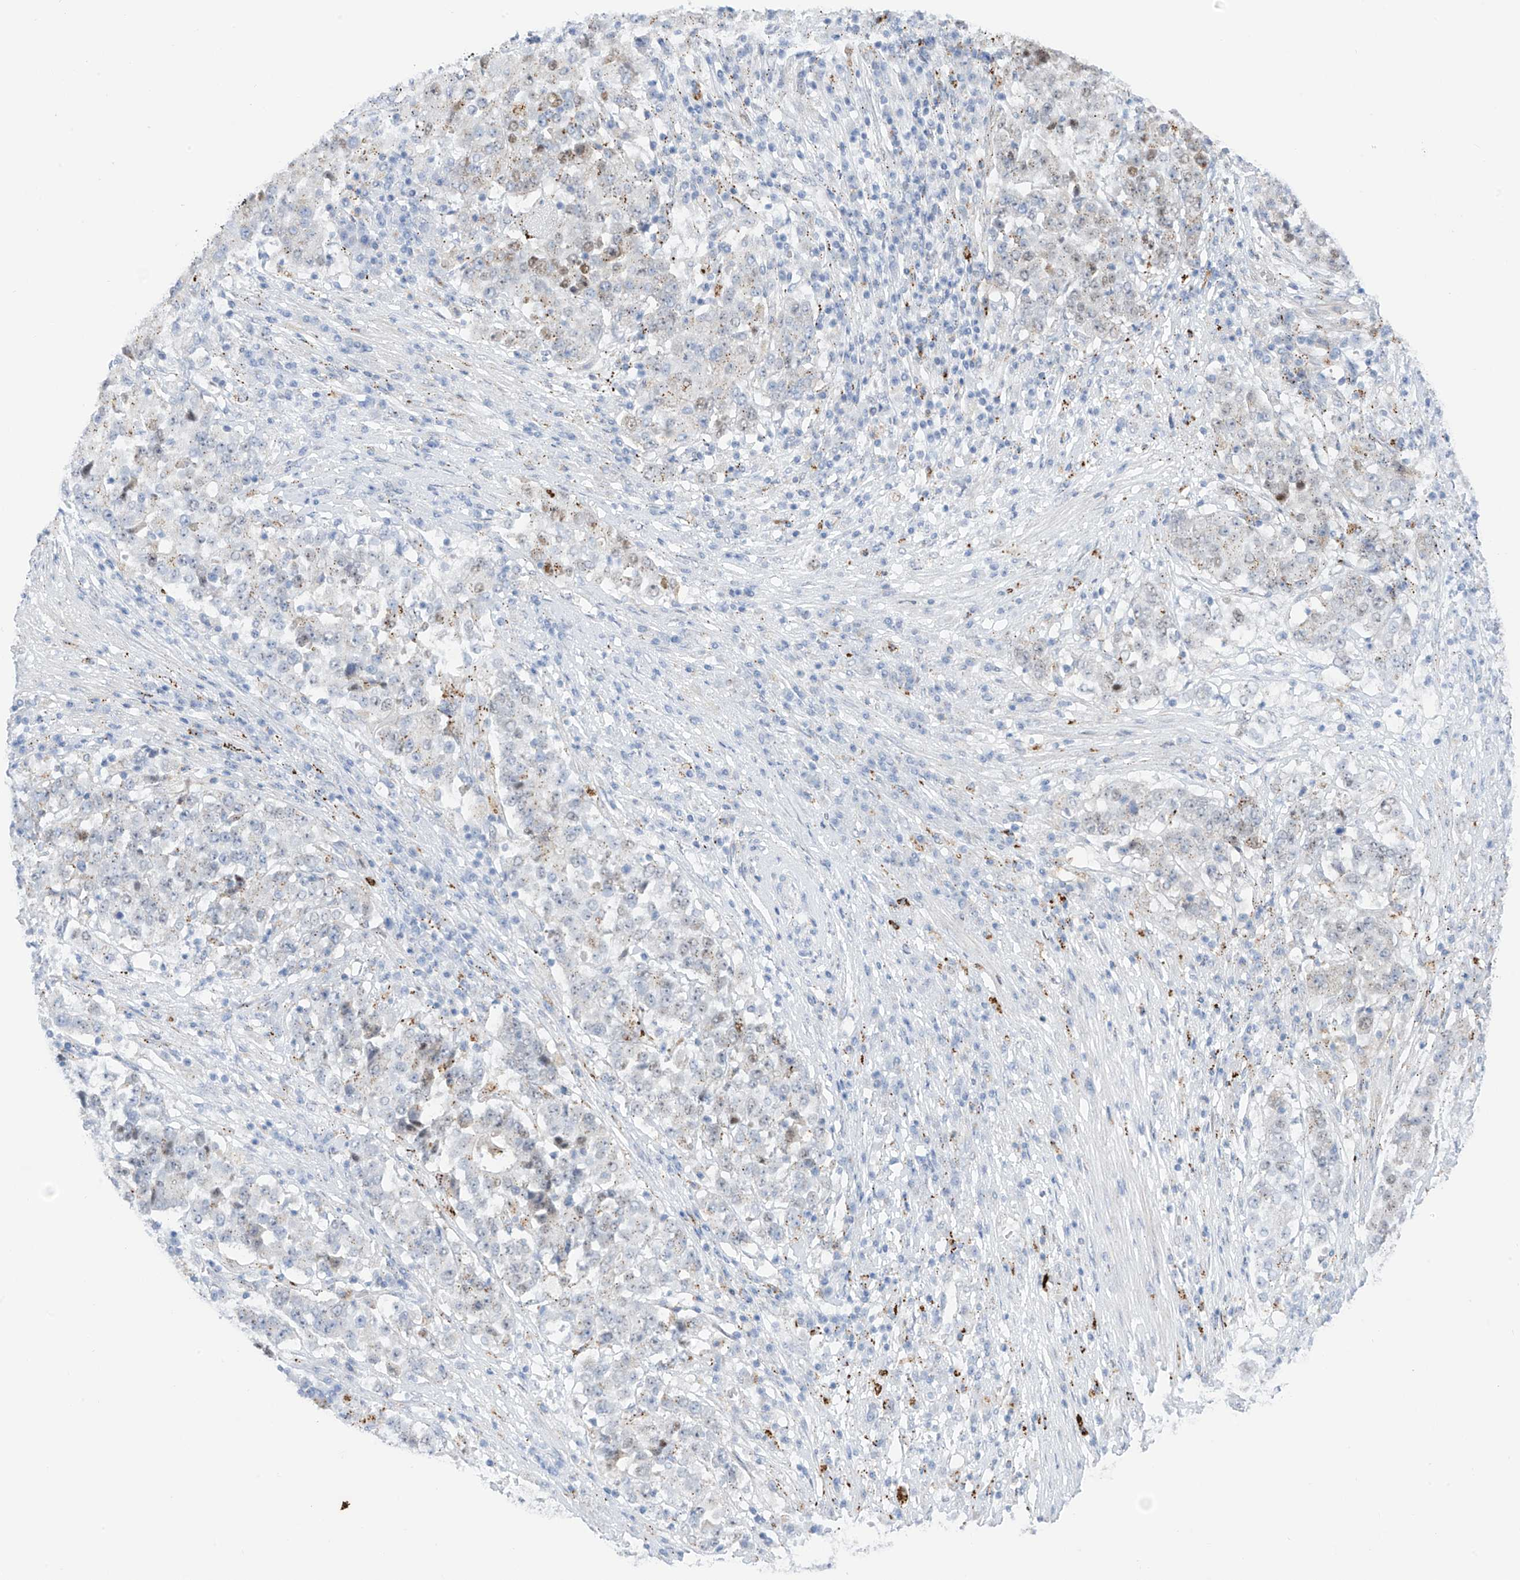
{"staining": {"intensity": "weak", "quantity": "25%-75%", "location": "cytoplasmic/membranous"}, "tissue": "stomach cancer", "cell_type": "Tumor cells", "image_type": "cancer", "snomed": [{"axis": "morphology", "description": "Adenocarcinoma, NOS"}, {"axis": "topography", "description": "Stomach"}], "caption": "Weak cytoplasmic/membranous positivity for a protein is seen in approximately 25%-75% of tumor cells of stomach cancer using IHC.", "gene": "PSPH", "patient": {"sex": "male", "age": 59}}